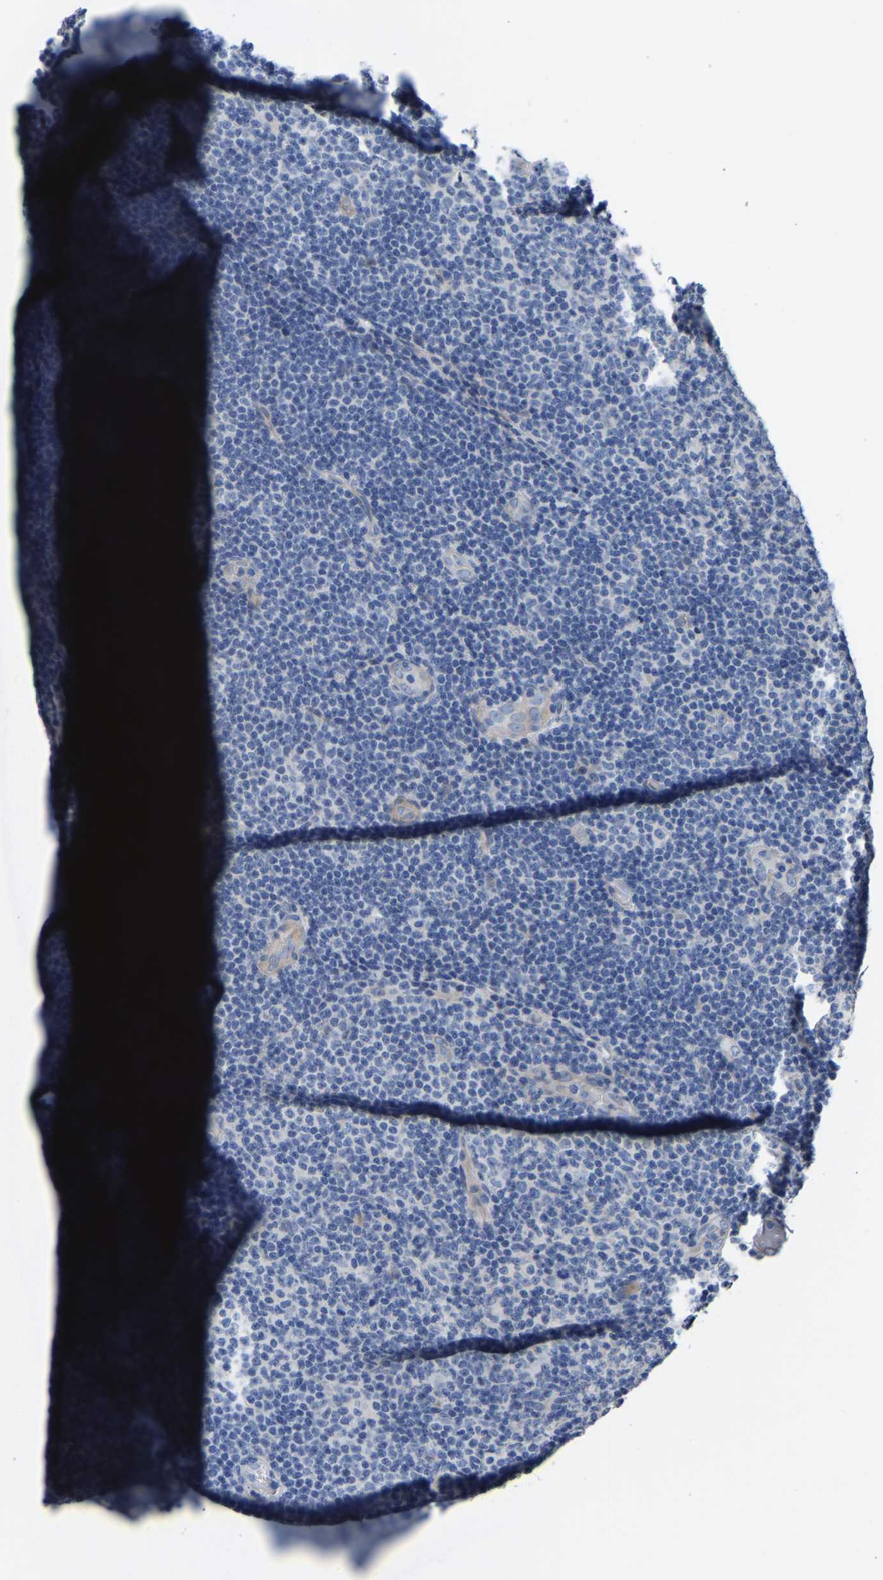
{"staining": {"intensity": "negative", "quantity": "none", "location": "none"}, "tissue": "lymphoma", "cell_type": "Tumor cells", "image_type": "cancer", "snomed": [{"axis": "morphology", "description": "Malignant lymphoma, non-Hodgkin's type, Low grade"}, {"axis": "topography", "description": "Lymph node"}], "caption": "Histopathology image shows no protein staining in tumor cells of lymphoma tissue. (DAB immunohistochemistry (IHC), high magnification).", "gene": "HIGD2B", "patient": {"sex": "male", "age": 83}}